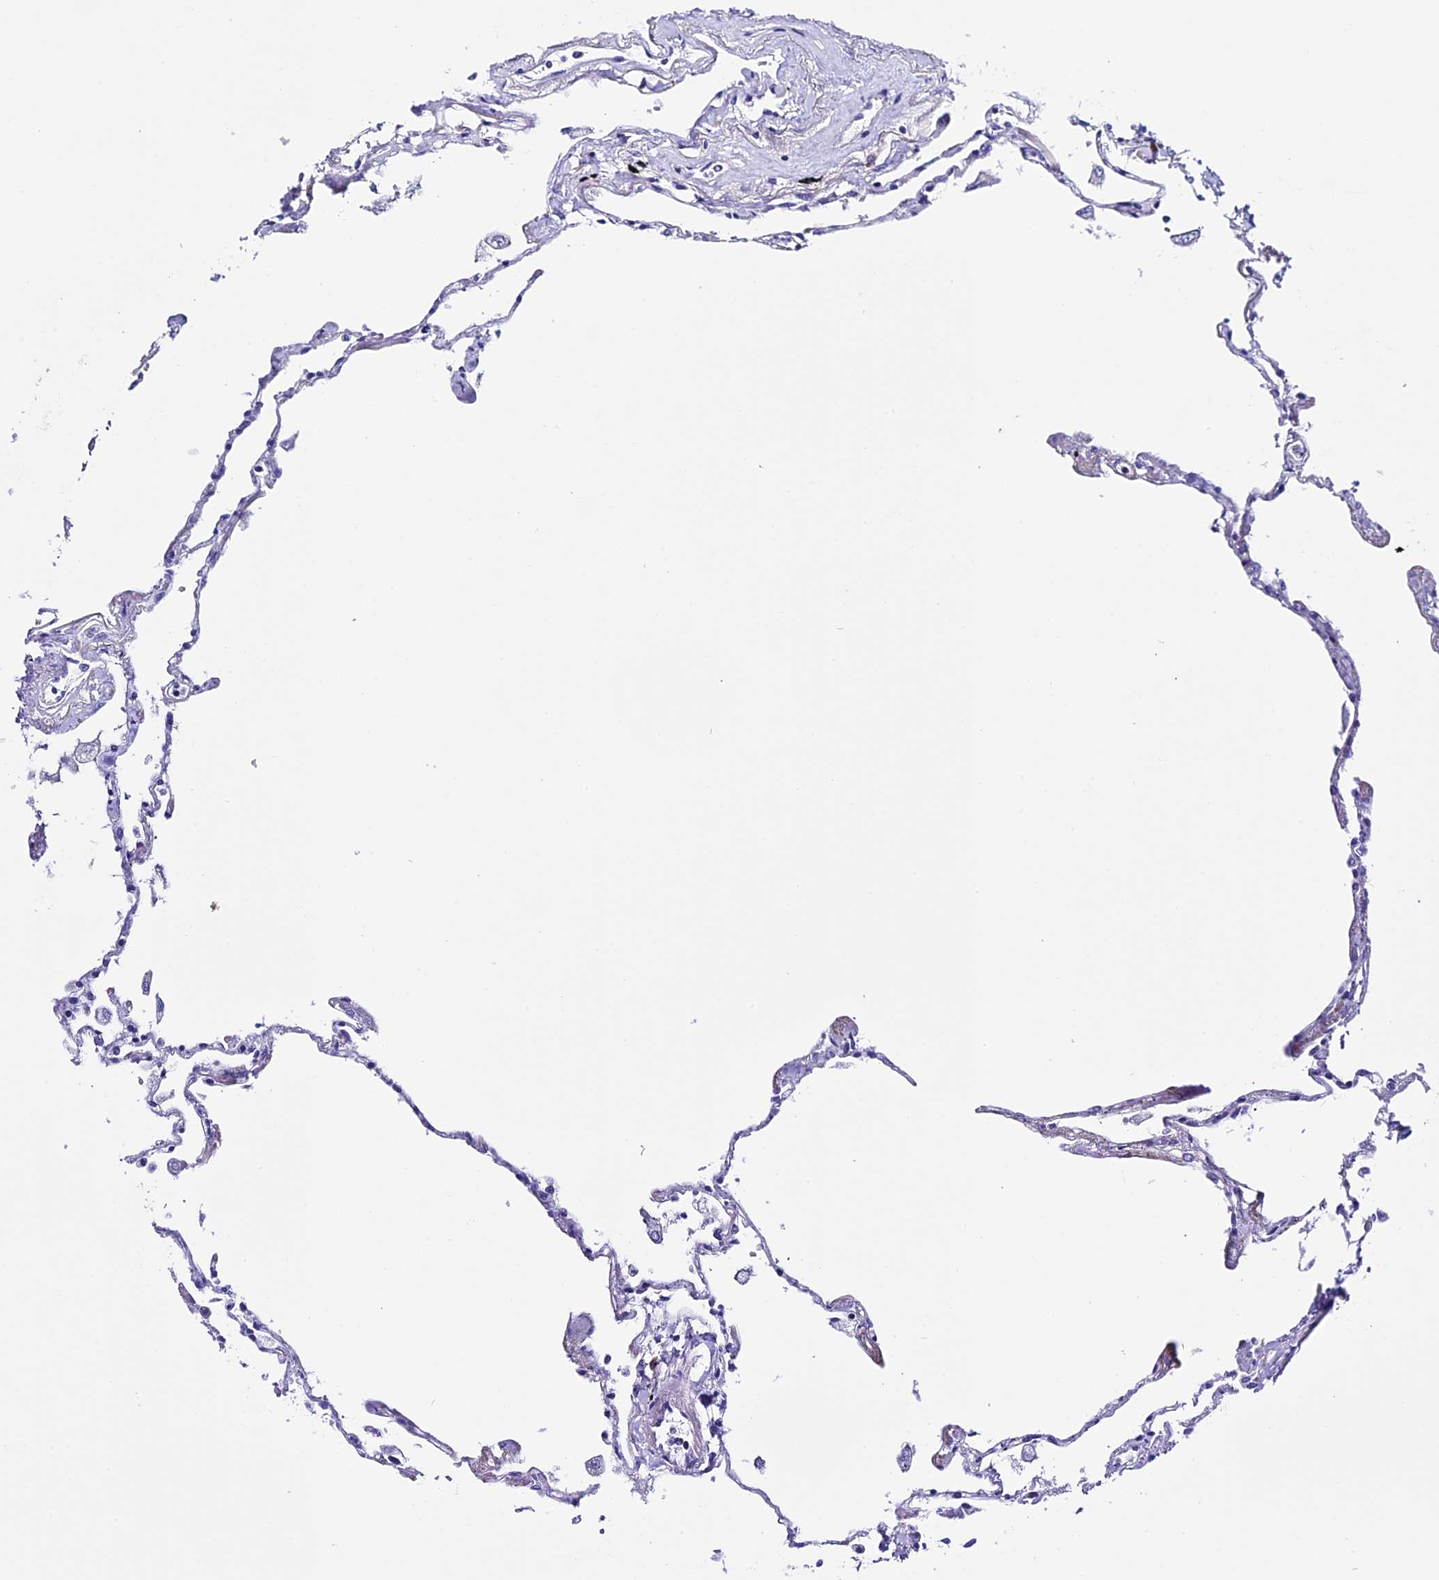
{"staining": {"intensity": "negative", "quantity": "none", "location": "none"}, "tissue": "lung", "cell_type": "Alveolar cells", "image_type": "normal", "snomed": [{"axis": "morphology", "description": "Normal tissue, NOS"}, {"axis": "topography", "description": "Lung"}], "caption": "Unremarkable lung was stained to show a protein in brown. There is no significant staining in alveolar cells. (DAB (3,3'-diaminobenzidine) immunohistochemistry, high magnification).", "gene": "FKBP11", "patient": {"sex": "female", "age": 67}}